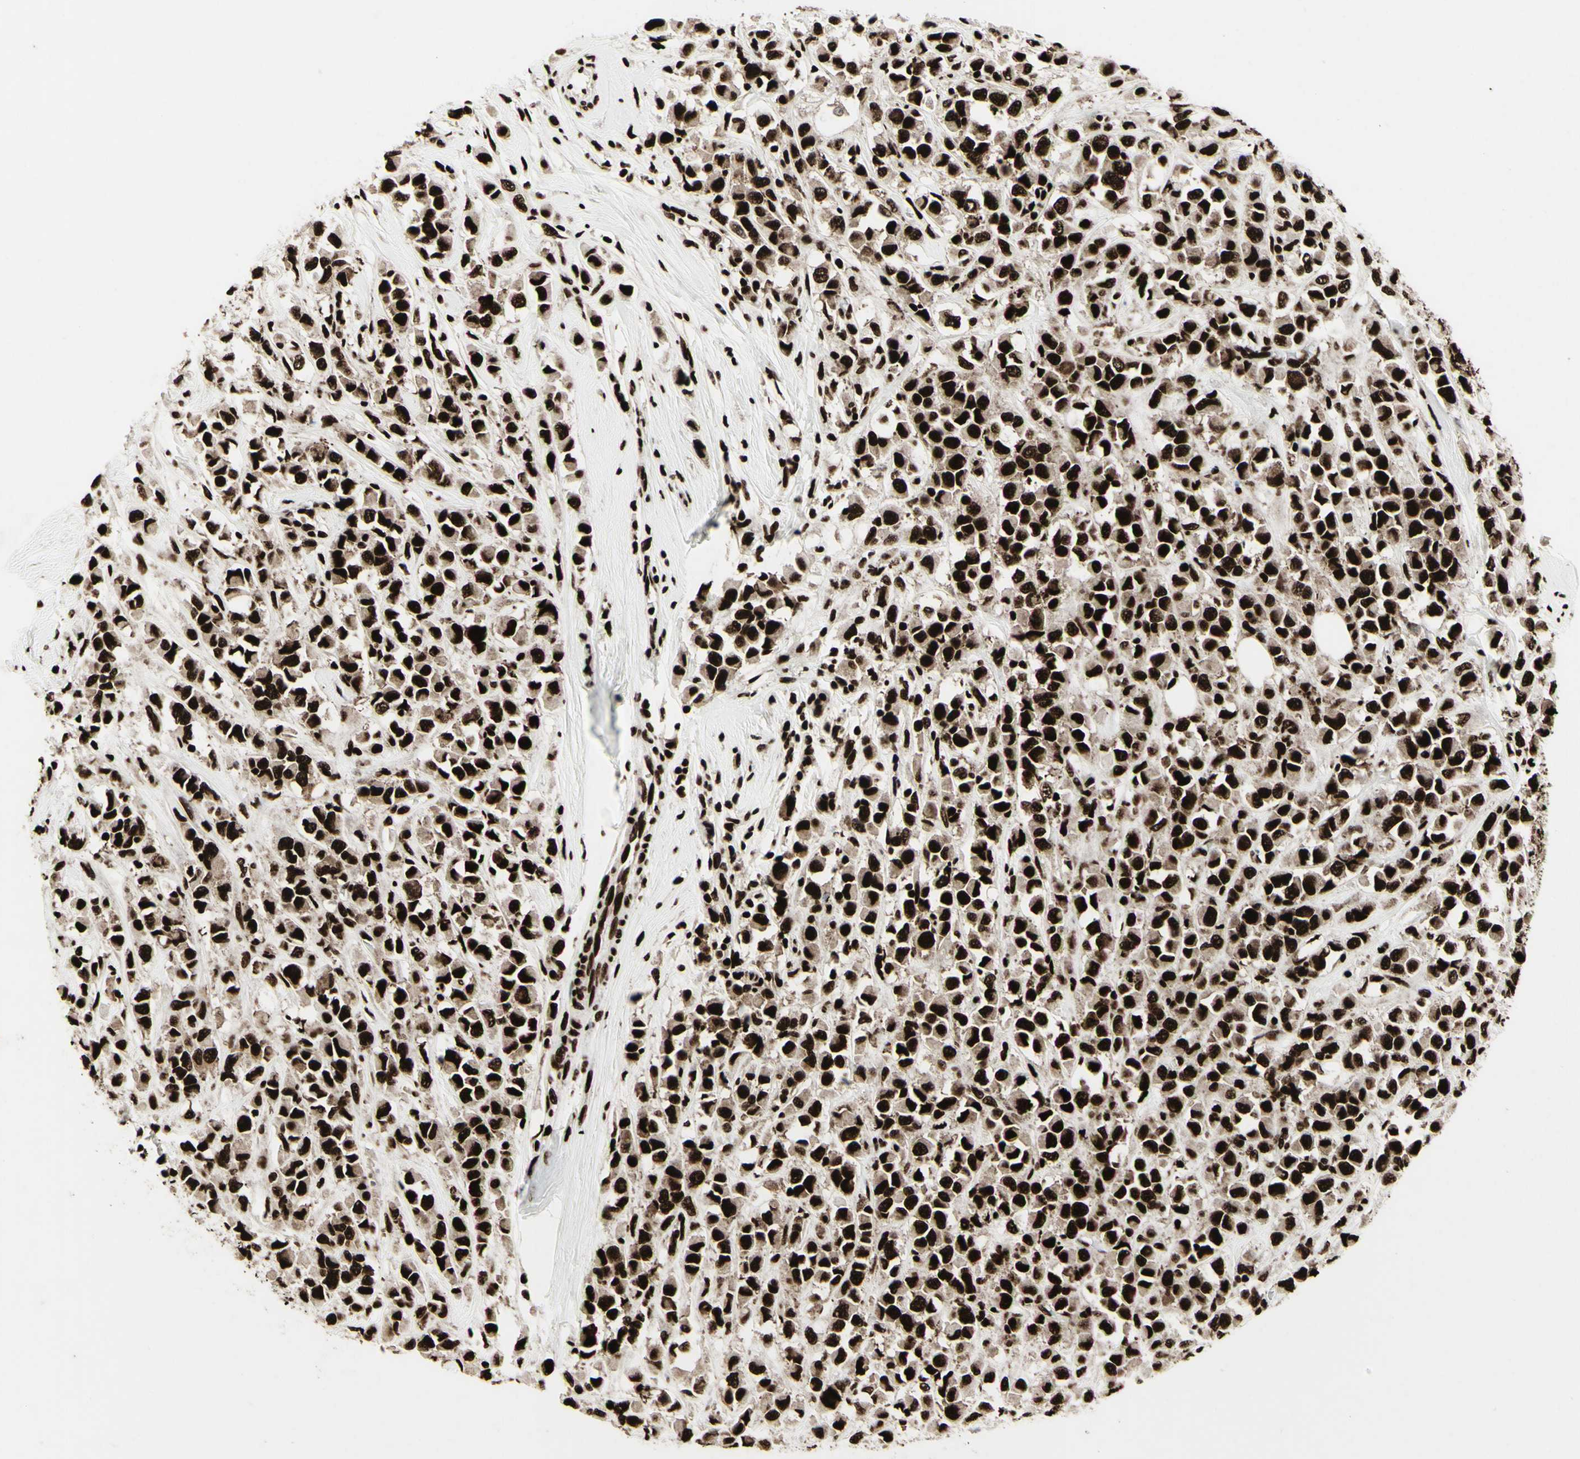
{"staining": {"intensity": "strong", "quantity": ">75%", "location": "nuclear"}, "tissue": "breast cancer", "cell_type": "Tumor cells", "image_type": "cancer", "snomed": [{"axis": "morphology", "description": "Duct carcinoma"}, {"axis": "topography", "description": "Breast"}], "caption": "Invasive ductal carcinoma (breast) was stained to show a protein in brown. There is high levels of strong nuclear expression in approximately >75% of tumor cells. (brown staining indicates protein expression, while blue staining denotes nuclei).", "gene": "U2AF2", "patient": {"sex": "female", "age": 61}}